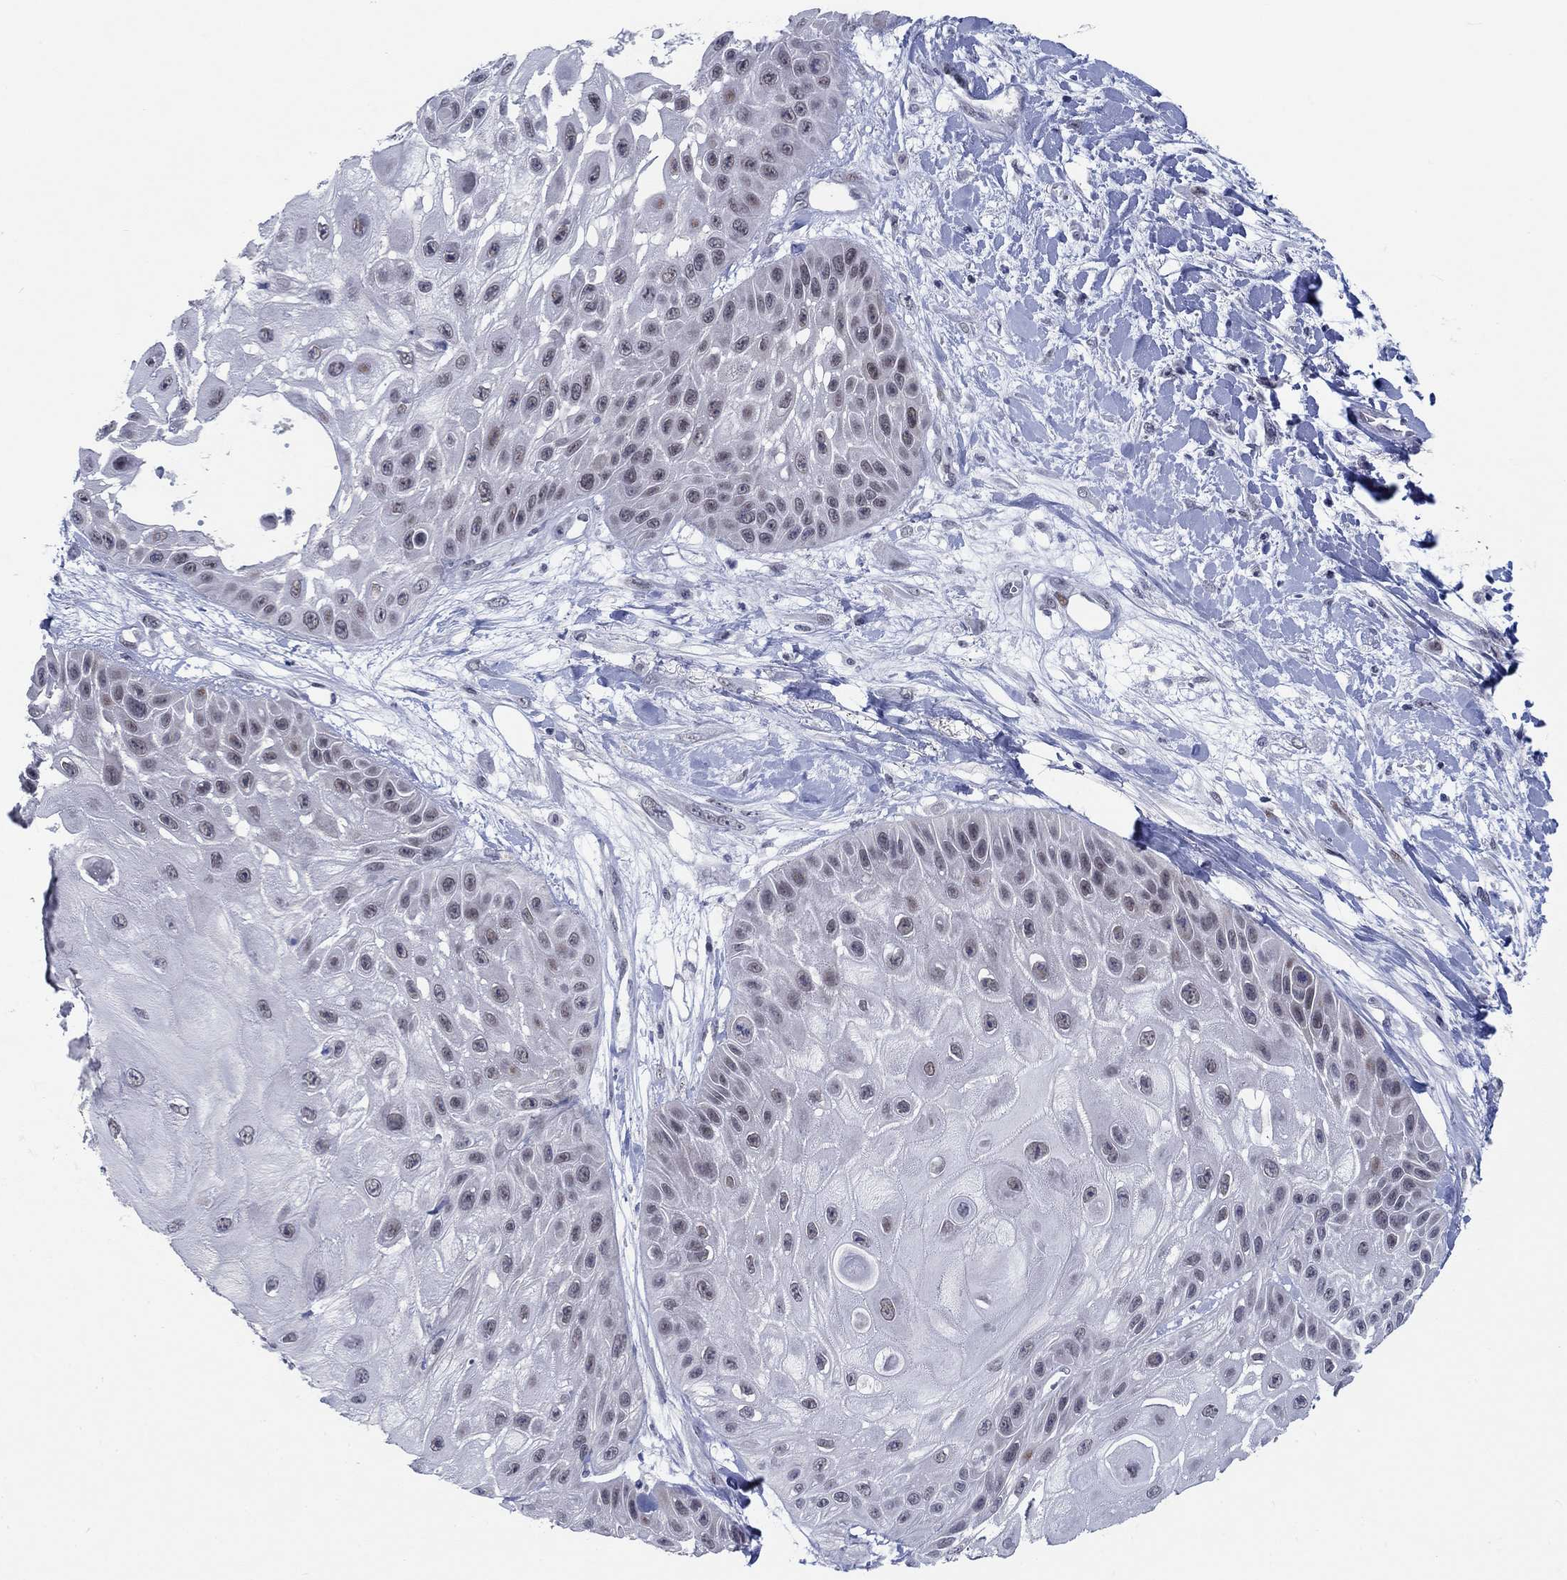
{"staining": {"intensity": "negative", "quantity": "none", "location": "none"}, "tissue": "skin cancer", "cell_type": "Tumor cells", "image_type": "cancer", "snomed": [{"axis": "morphology", "description": "Normal tissue, NOS"}, {"axis": "morphology", "description": "Squamous cell carcinoma, NOS"}, {"axis": "topography", "description": "Skin"}], "caption": "Immunohistochemistry (IHC) histopathology image of skin squamous cell carcinoma stained for a protein (brown), which demonstrates no positivity in tumor cells.", "gene": "NEU3", "patient": {"sex": "male", "age": 79}}